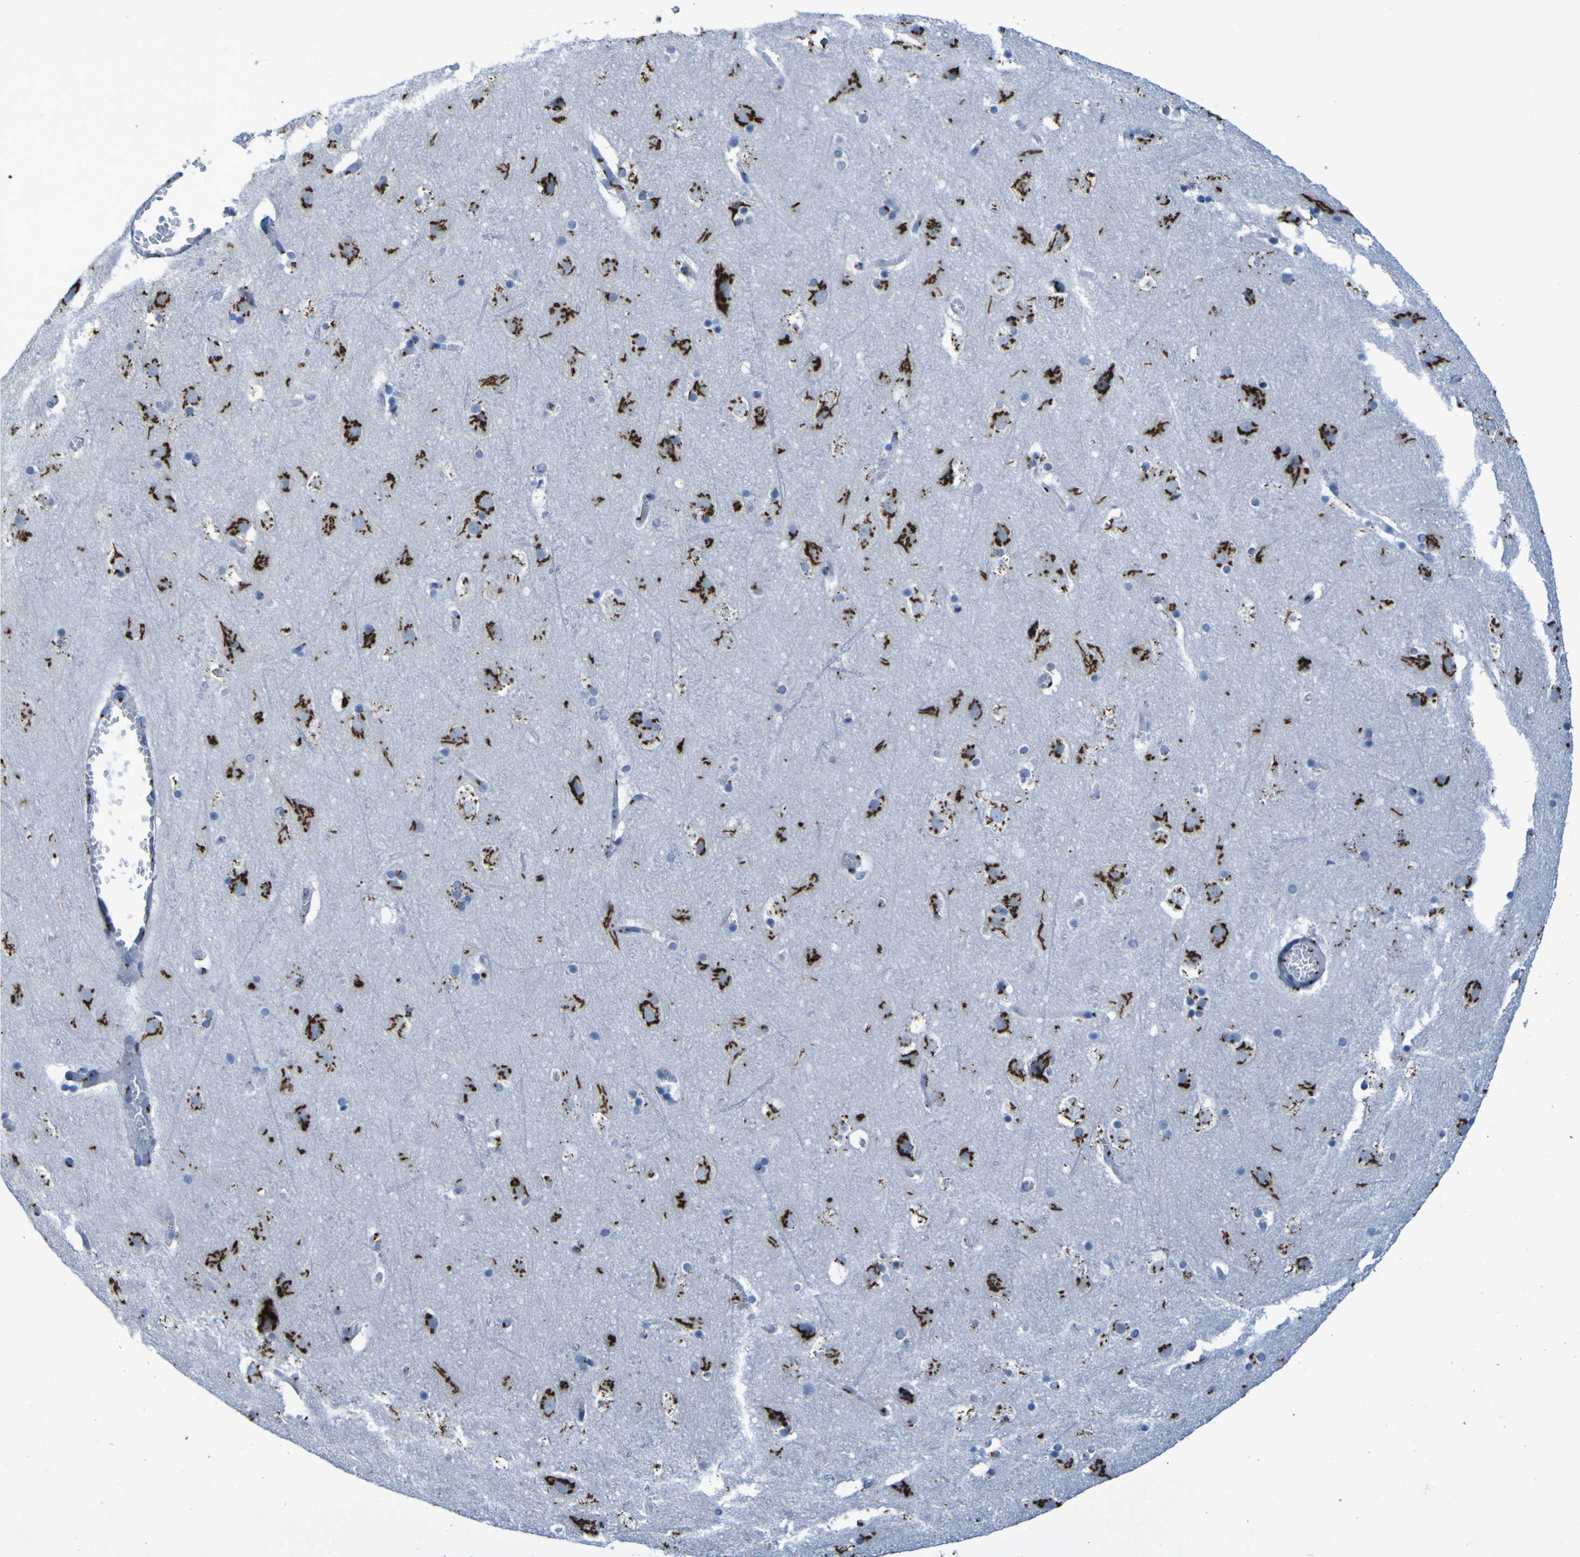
{"staining": {"intensity": "negative", "quantity": "none", "location": "none"}, "tissue": "cerebral cortex", "cell_type": "Endothelial cells", "image_type": "normal", "snomed": [{"axis": "morphology", "description": "Normal tissue, NOS"}, {"axis": "topography", "description": "Cerebral cortex"}], "caption": "Immunohistochemistry (IHC) histopathology image of unremarkable cerebral cortex: cerebral cortex stained with DAB (3,3'-diaminobenzidine) exhibits no significant protein expression in endothelial cells.", "gene": "GOLM1", "patient": {"sex": "male", "age": 45}}